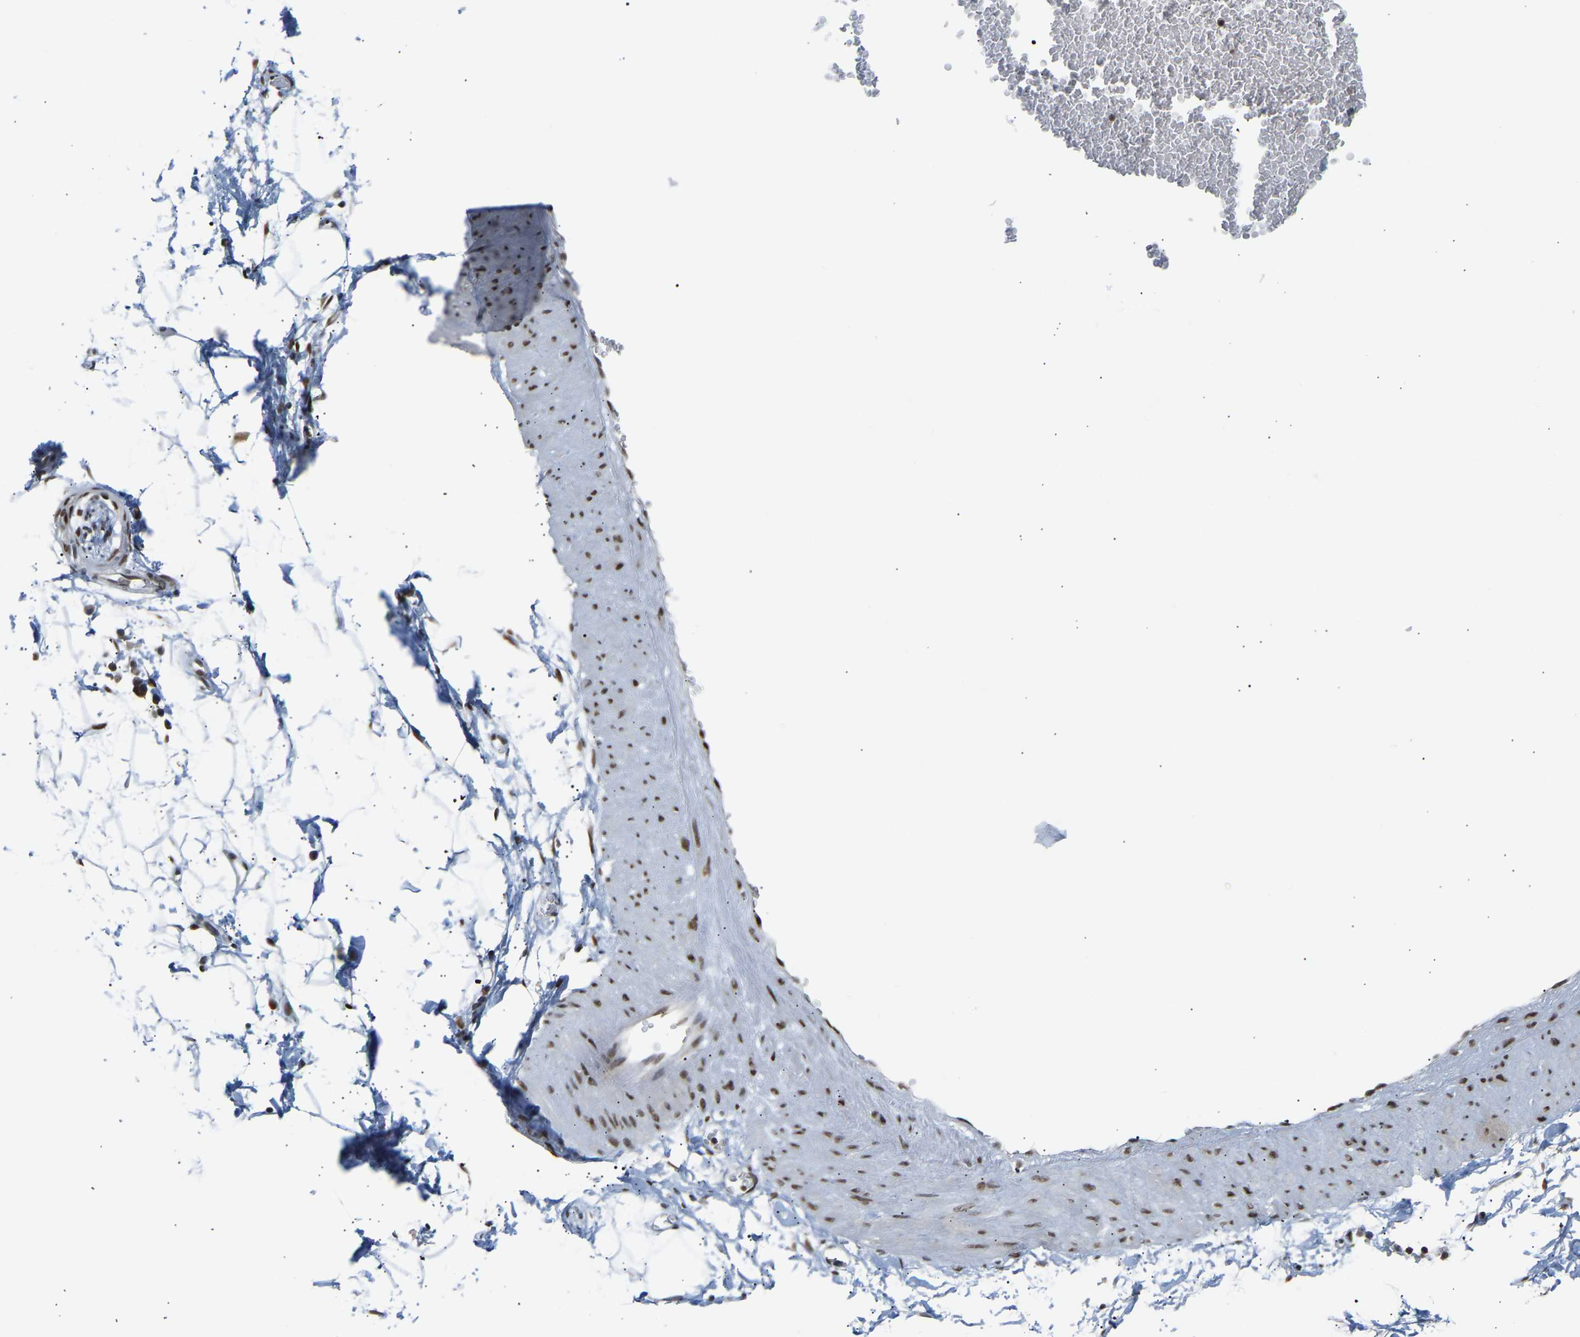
{"staining": {"intensity": "strong", "quantity": ">75%", "location": "nuclear"}, "tissue": "adipose tissue", "cell_type": "Adipocytes", "image_type": "normal", "snomed": [{"axis": "morphology", "description": "Normal tissue, NOS"}, {"axis": "topography", "description": "Soft tissue"}], "caption": "Immunohistochemical staining of benign human adipose tissue exhibits high levels of strong nuclear staining in about >75% of adipocytes. (DAB (3,3'-diaminobenzidine) = brown stain, brightfield microscopy at high magnification).", "gene": "SSBP2", "patient": {"sex": "male", "age": 72}}